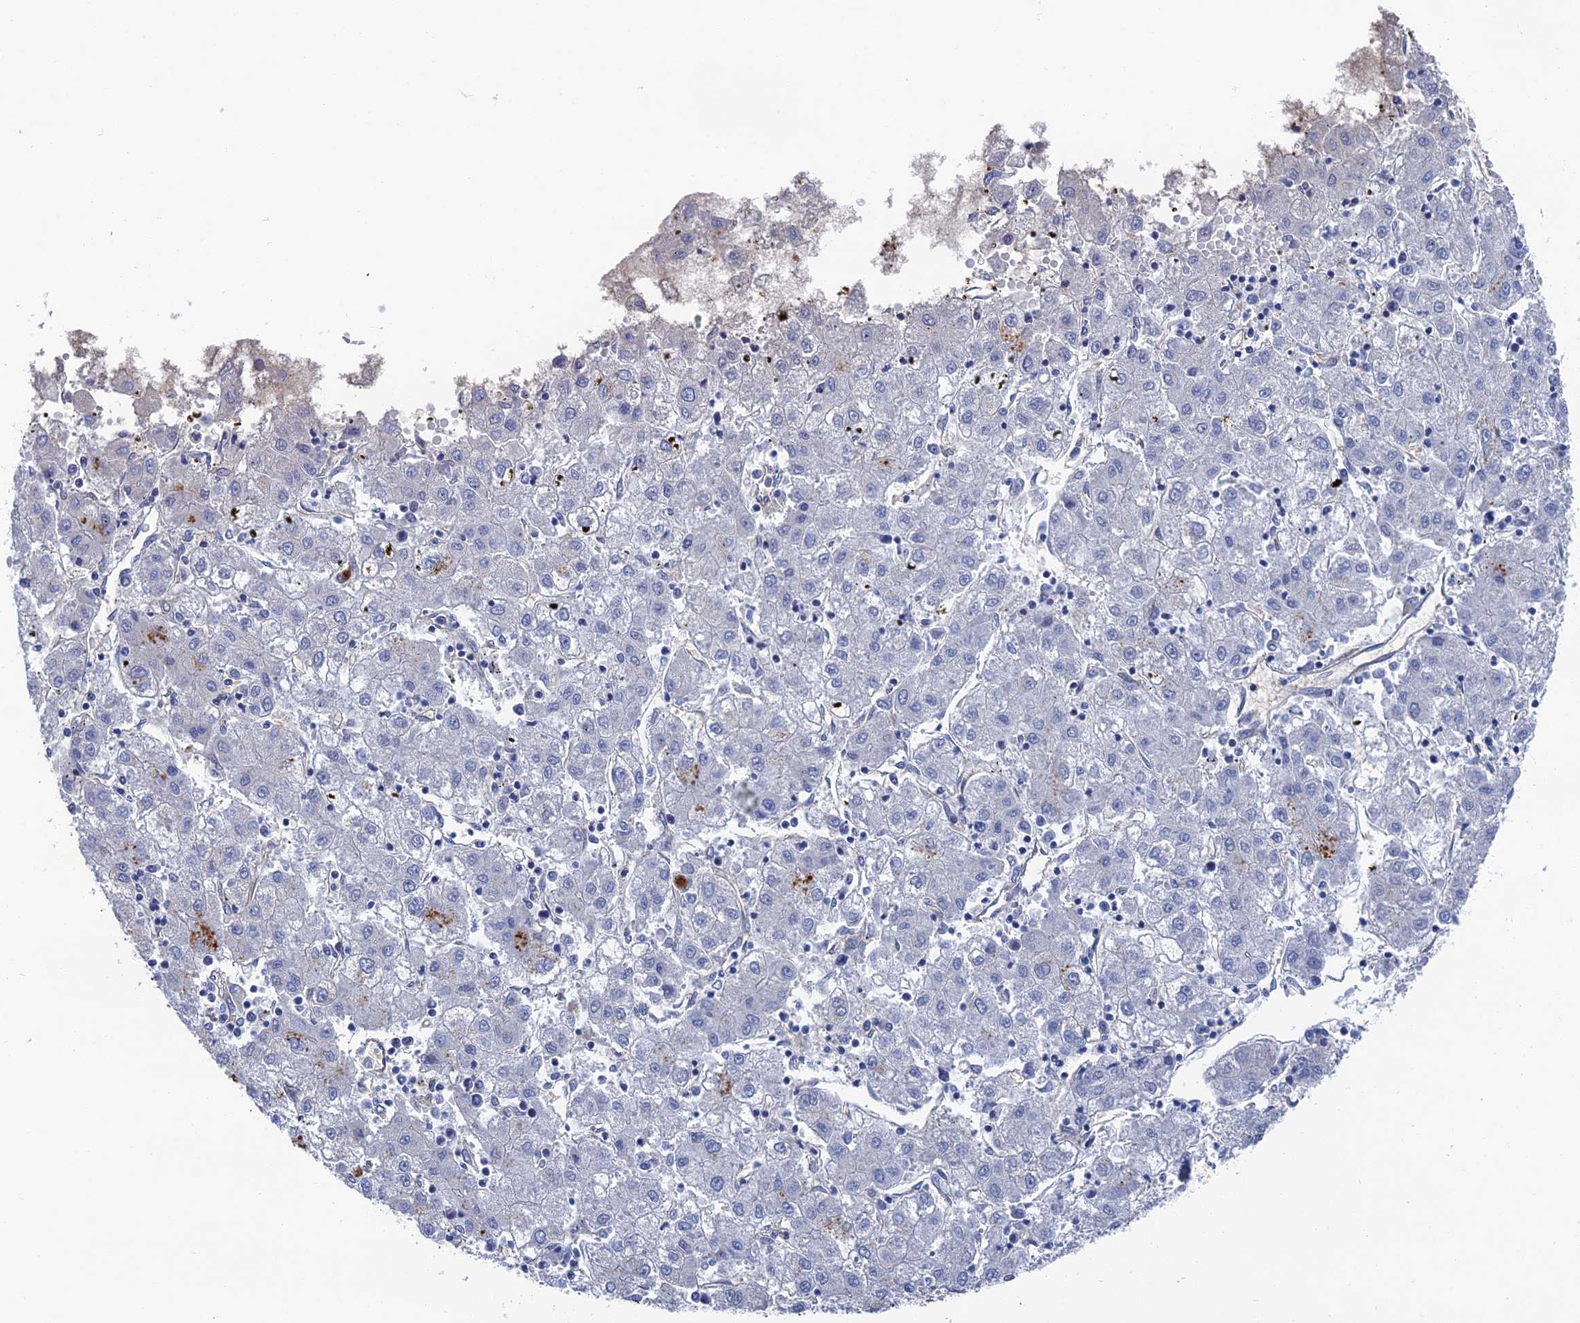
{"staining": {"intensity": "negative", "quantity": "none", "location": "none"}, "tissue": "liver cancer", "cell_type": "Tumor cells", "image_type": "cancer", "snomed": [{"axis": "morphology", "description": "Carcinoma, Hepatocellular, NOS"}, {"axis": "topography", "description": "Liver"}], "caption": "There is no significant expression in tumor cells of hepatocellular carcinoma (liver). The staining was performed using DAB to visualize the protein expression in brown, while the nuclei were stained in blue with hematoxylin (Magnification: 20x).", "gene": "ARAP3", "patient": {"sex": "male", "age": 72}}